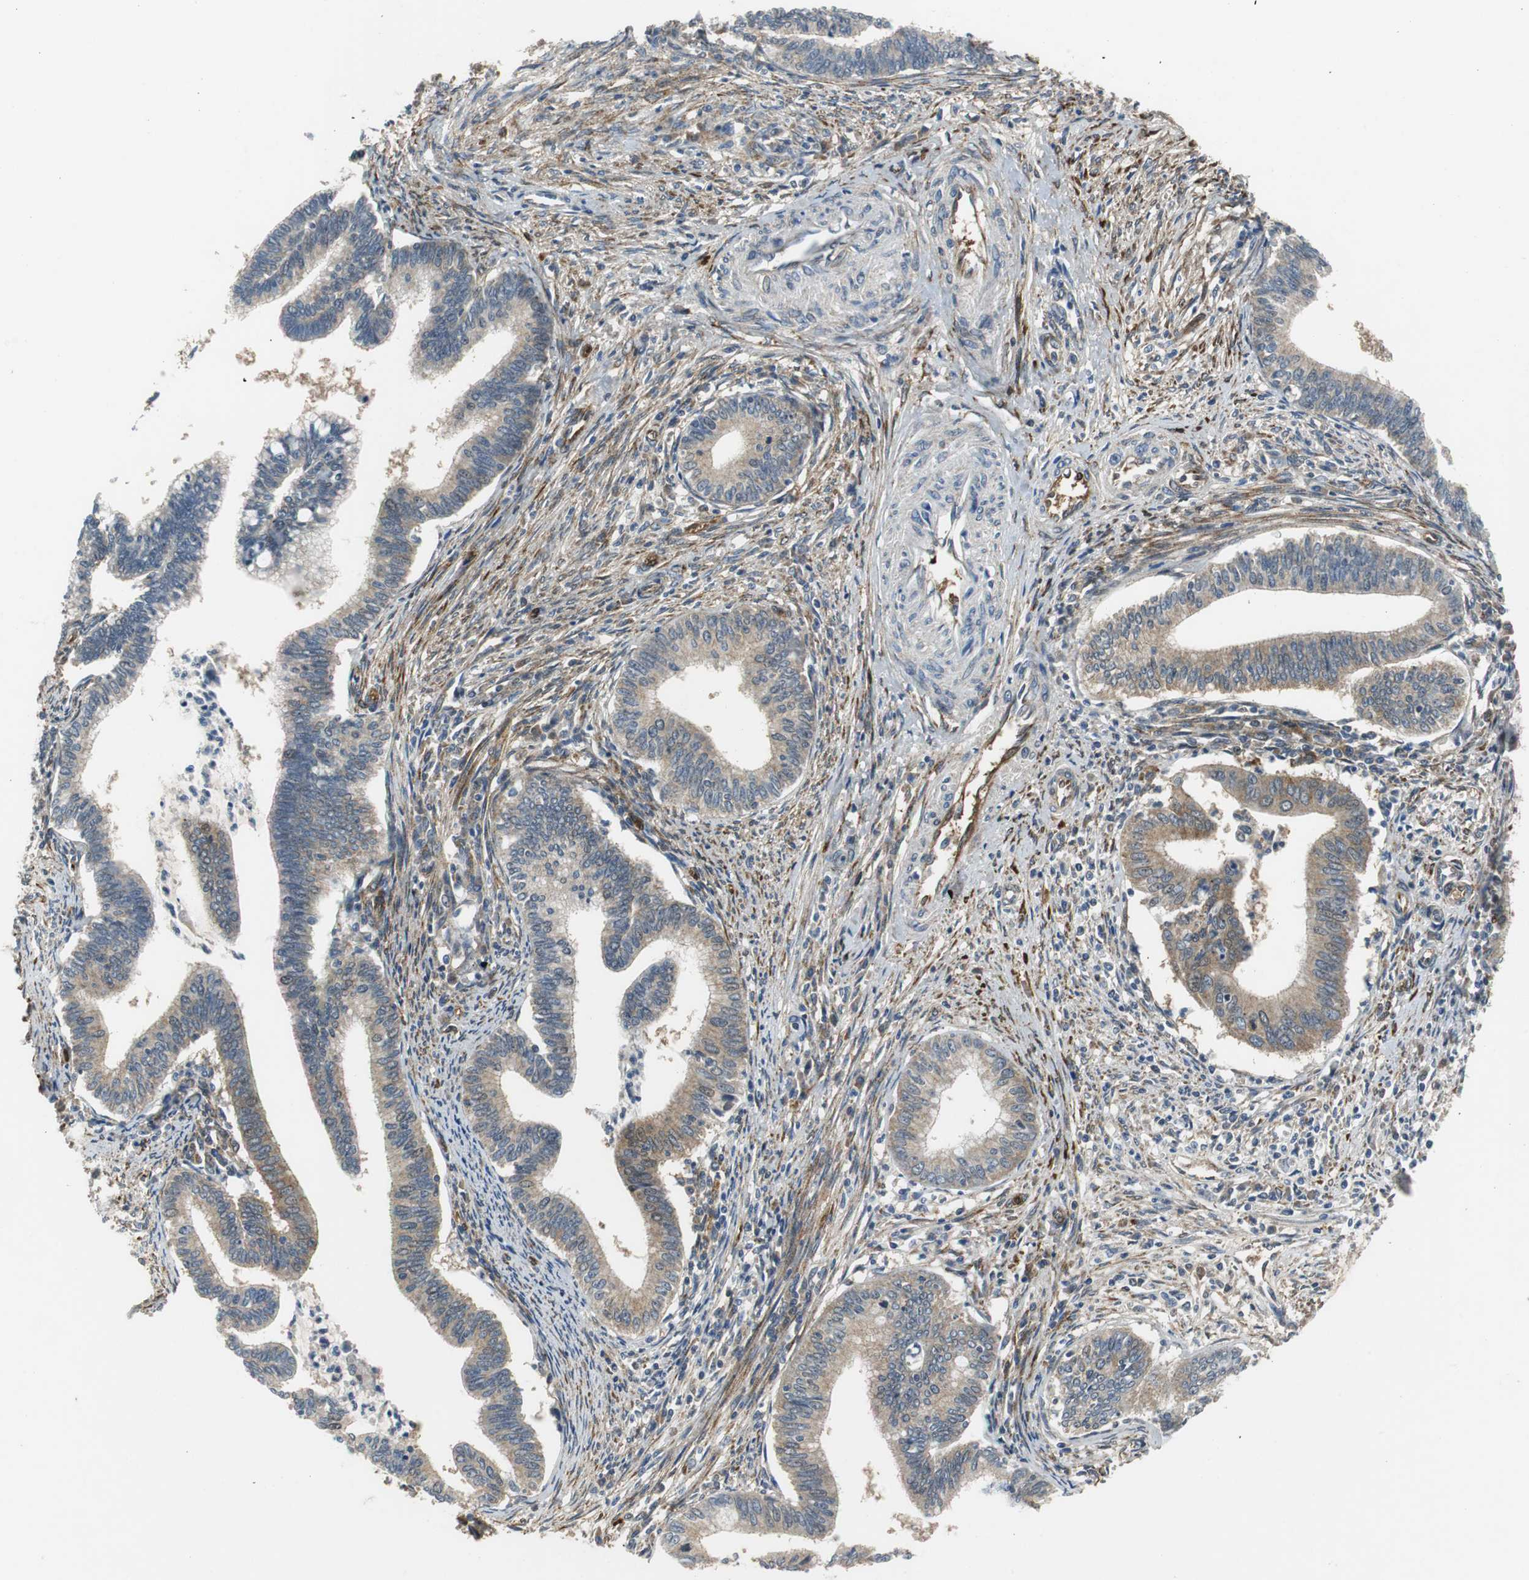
{"staining": {"intensity": "moderate", "quantity": ">75%", "location": "cytoplasmic/membranous"}, "tissue": "cervical cancer", "cell_type": "Tumor cells", "image_type": "cancer", "snomed": [{"axis": "morphology", "description": "Adenocarcinoma, NOS"}, {"axis": "topography", "description": "Cervix"}], "caption": "Protein expression analysis of cervical cancer exhibits moderate cytoplasmic/membranous expression in about >75% of tumor cells.", "gene": "ISCU", "patient": {"sex": "female", "age": 36}}